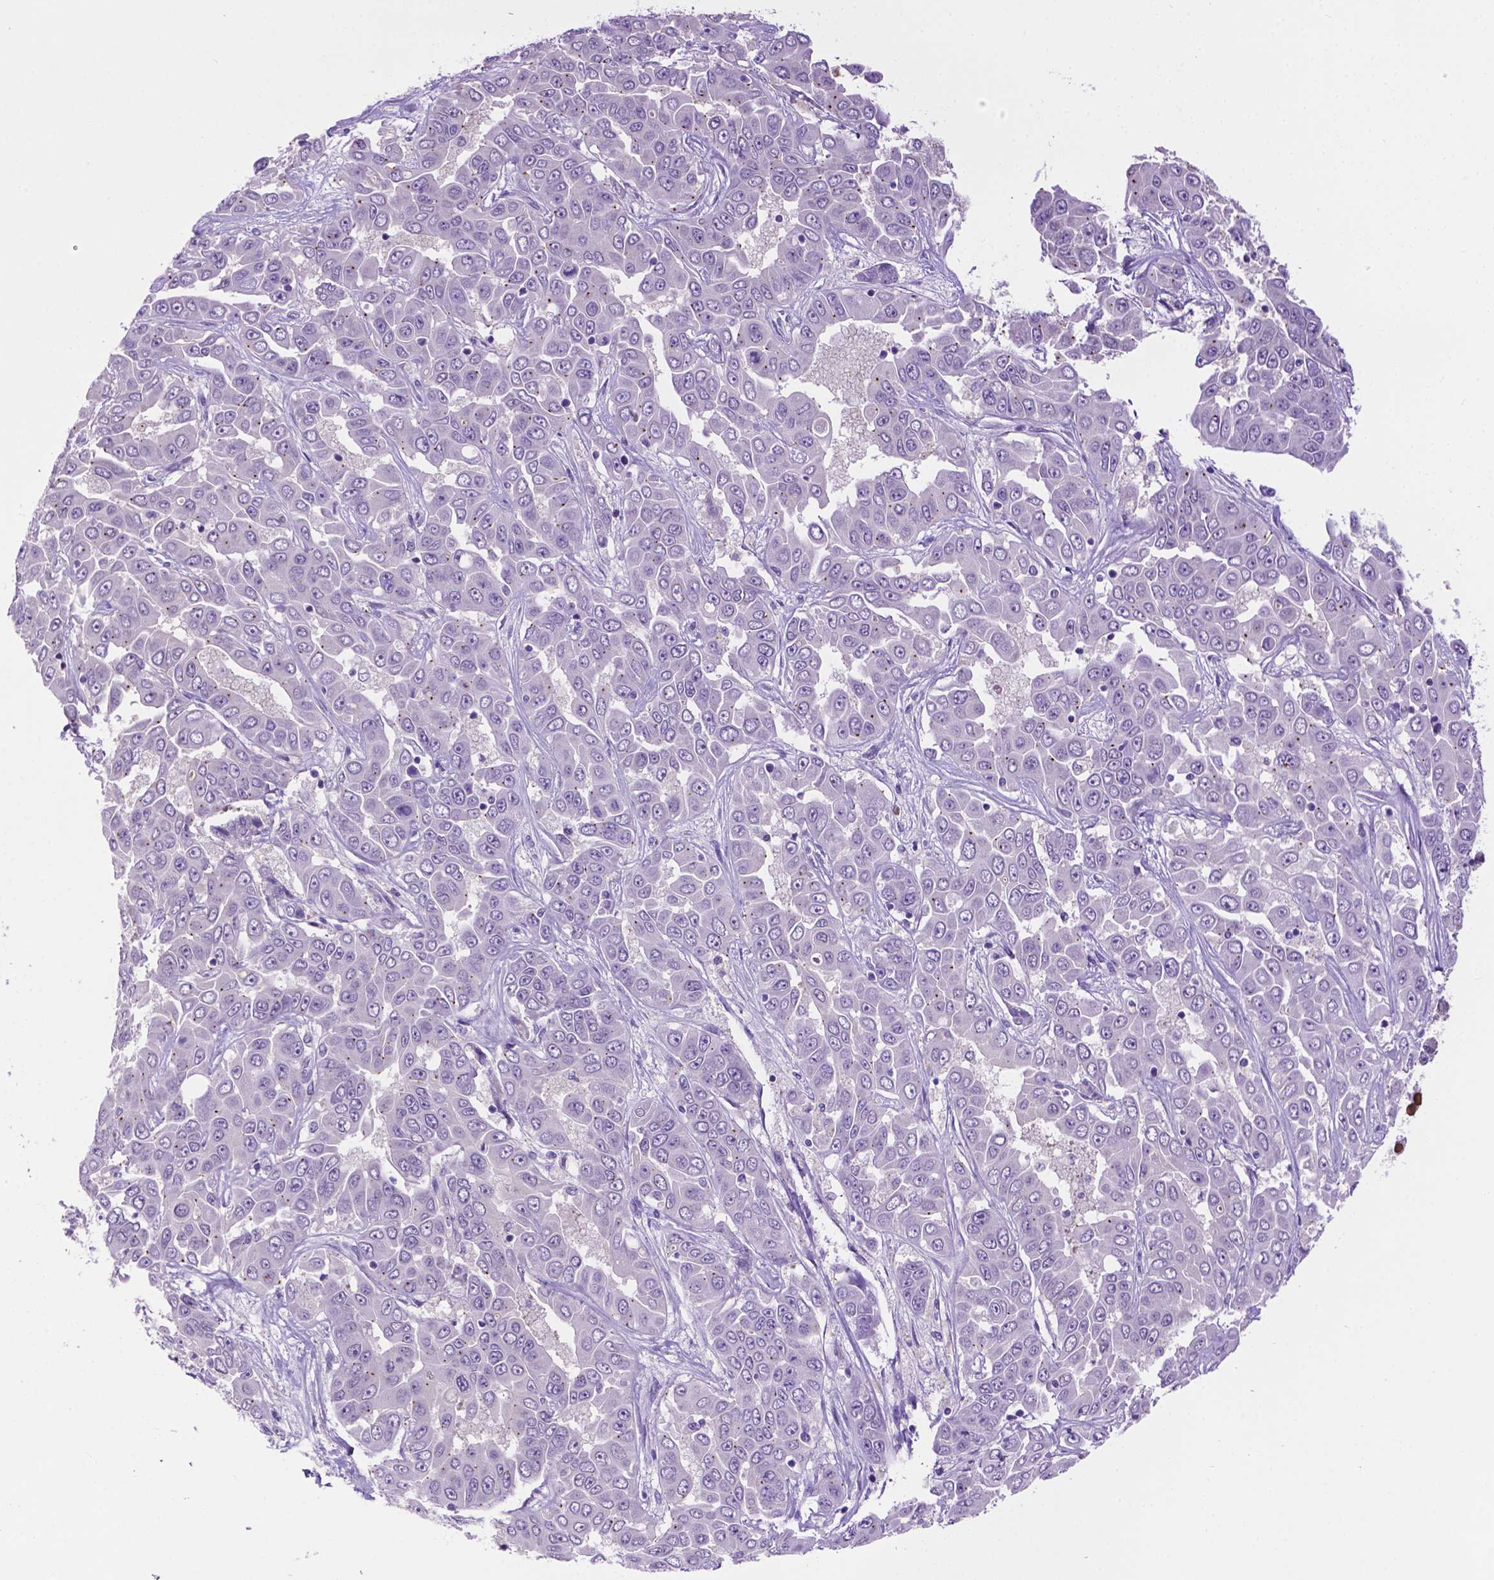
{"staining": {"intensity": "negative", "quantity": "none", "location": "none"}, "tissue": "liver cancer", "cell_type": "Tumor cells", "image_type": "cancer", "snomed": [{"axis": "morphology", "description": "Cholangiocarcinoma"}, {"axis": "topography", "description": "Liver"}], "caption": "Photomicrograph shows no protein expression in tumor cells of liver cholangiocarcinoma tissue.", "gene": "MMP27", "patient": {"sex": "female", "age": 52}}